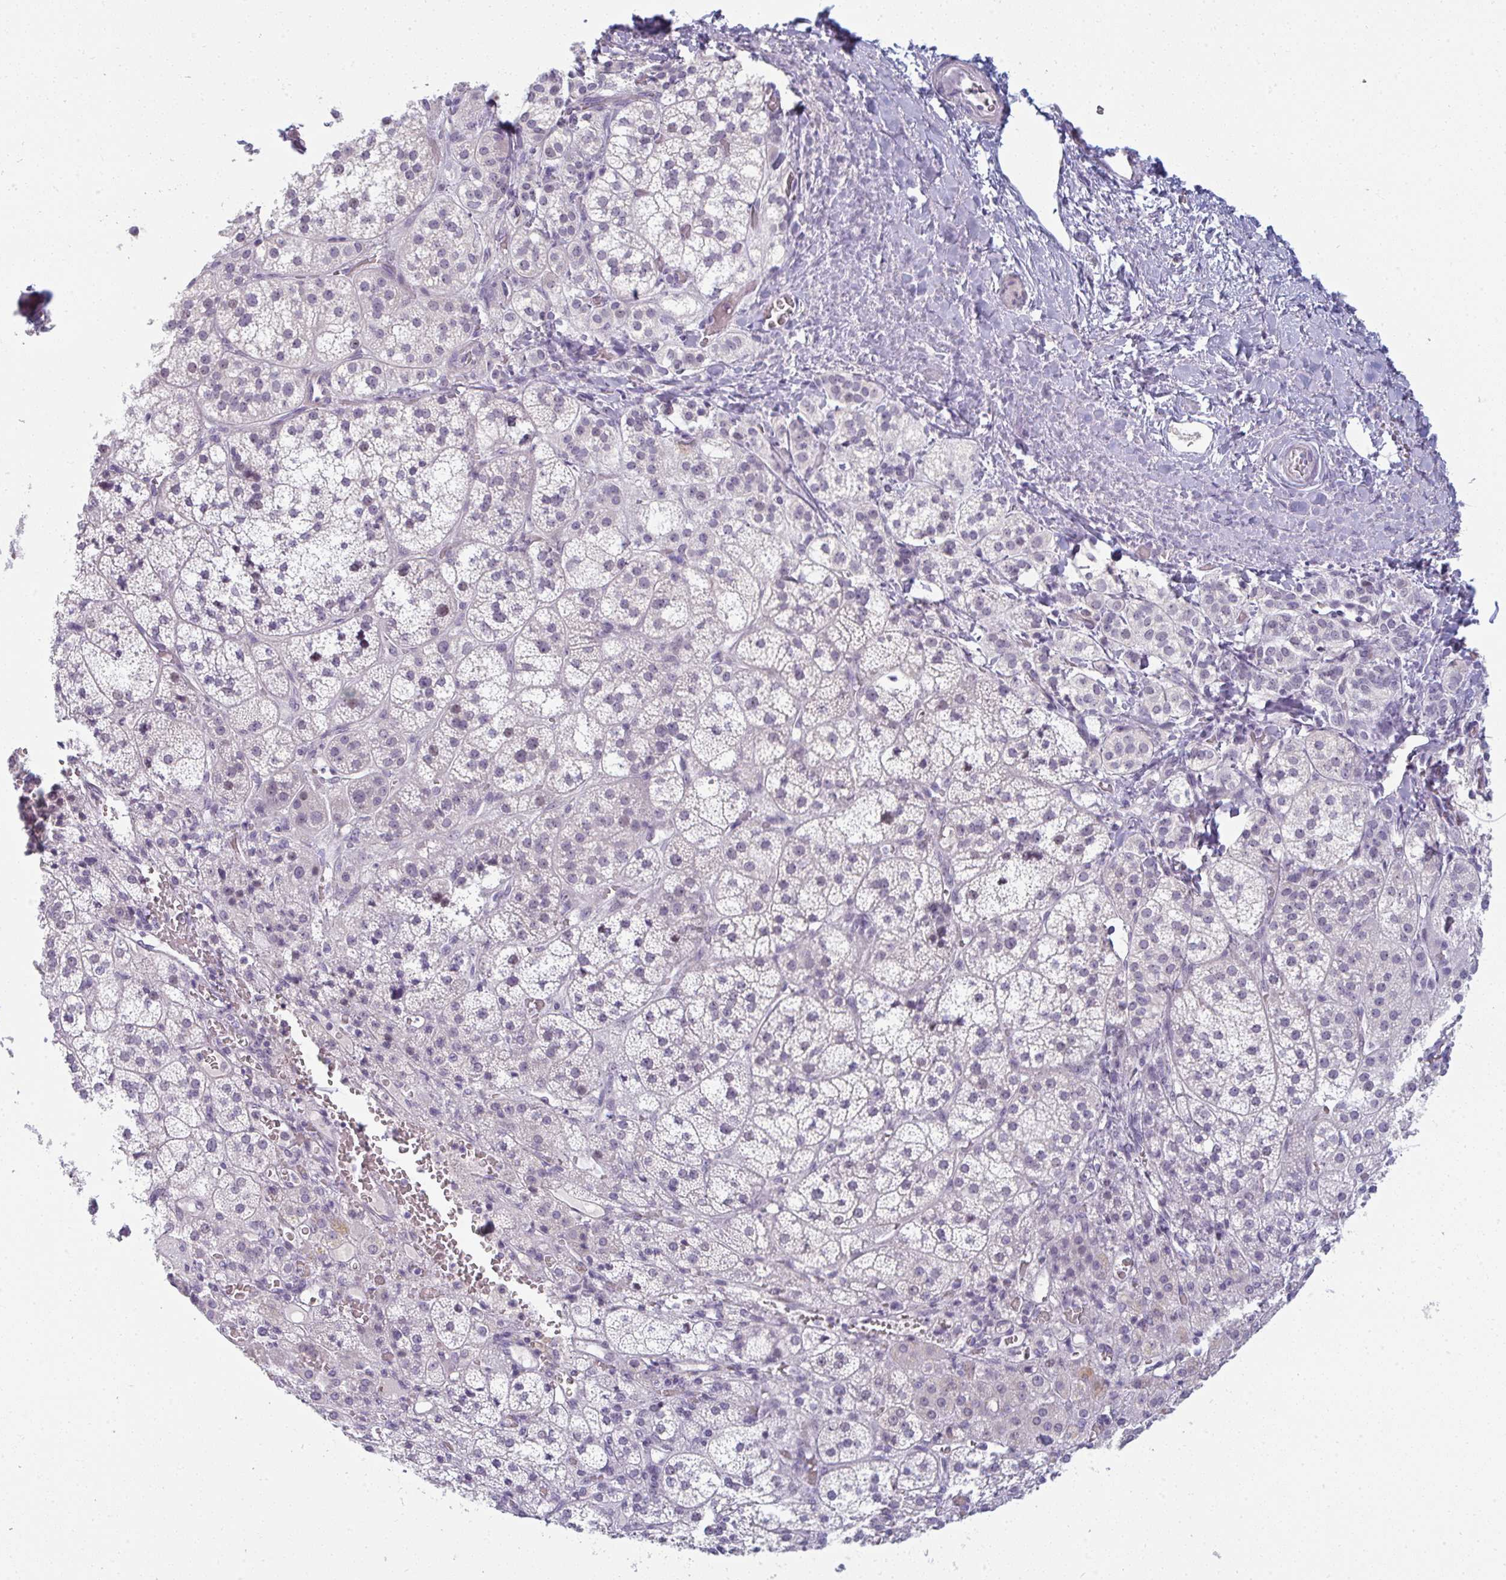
{"staining": {"intensity": "negative", "quantity": "none", "location": "none"}, "tissue": "adrenal gland", "cell_type": "Glandular cells", "image_type": "normal", "snomed": [{"axis": "morphology", "description": "Normal tissue, NOS"}, {"axis": "topography", "description": "Adrenal gland"}], "caption": "There is no significant positivity in glandular cells of adrenal gland. (Immunohistochemistry (ihc), brightfield microscopy, high magnification).", "gene": "PPFIA4", "patient": {"sex": "female", "age": 60}}